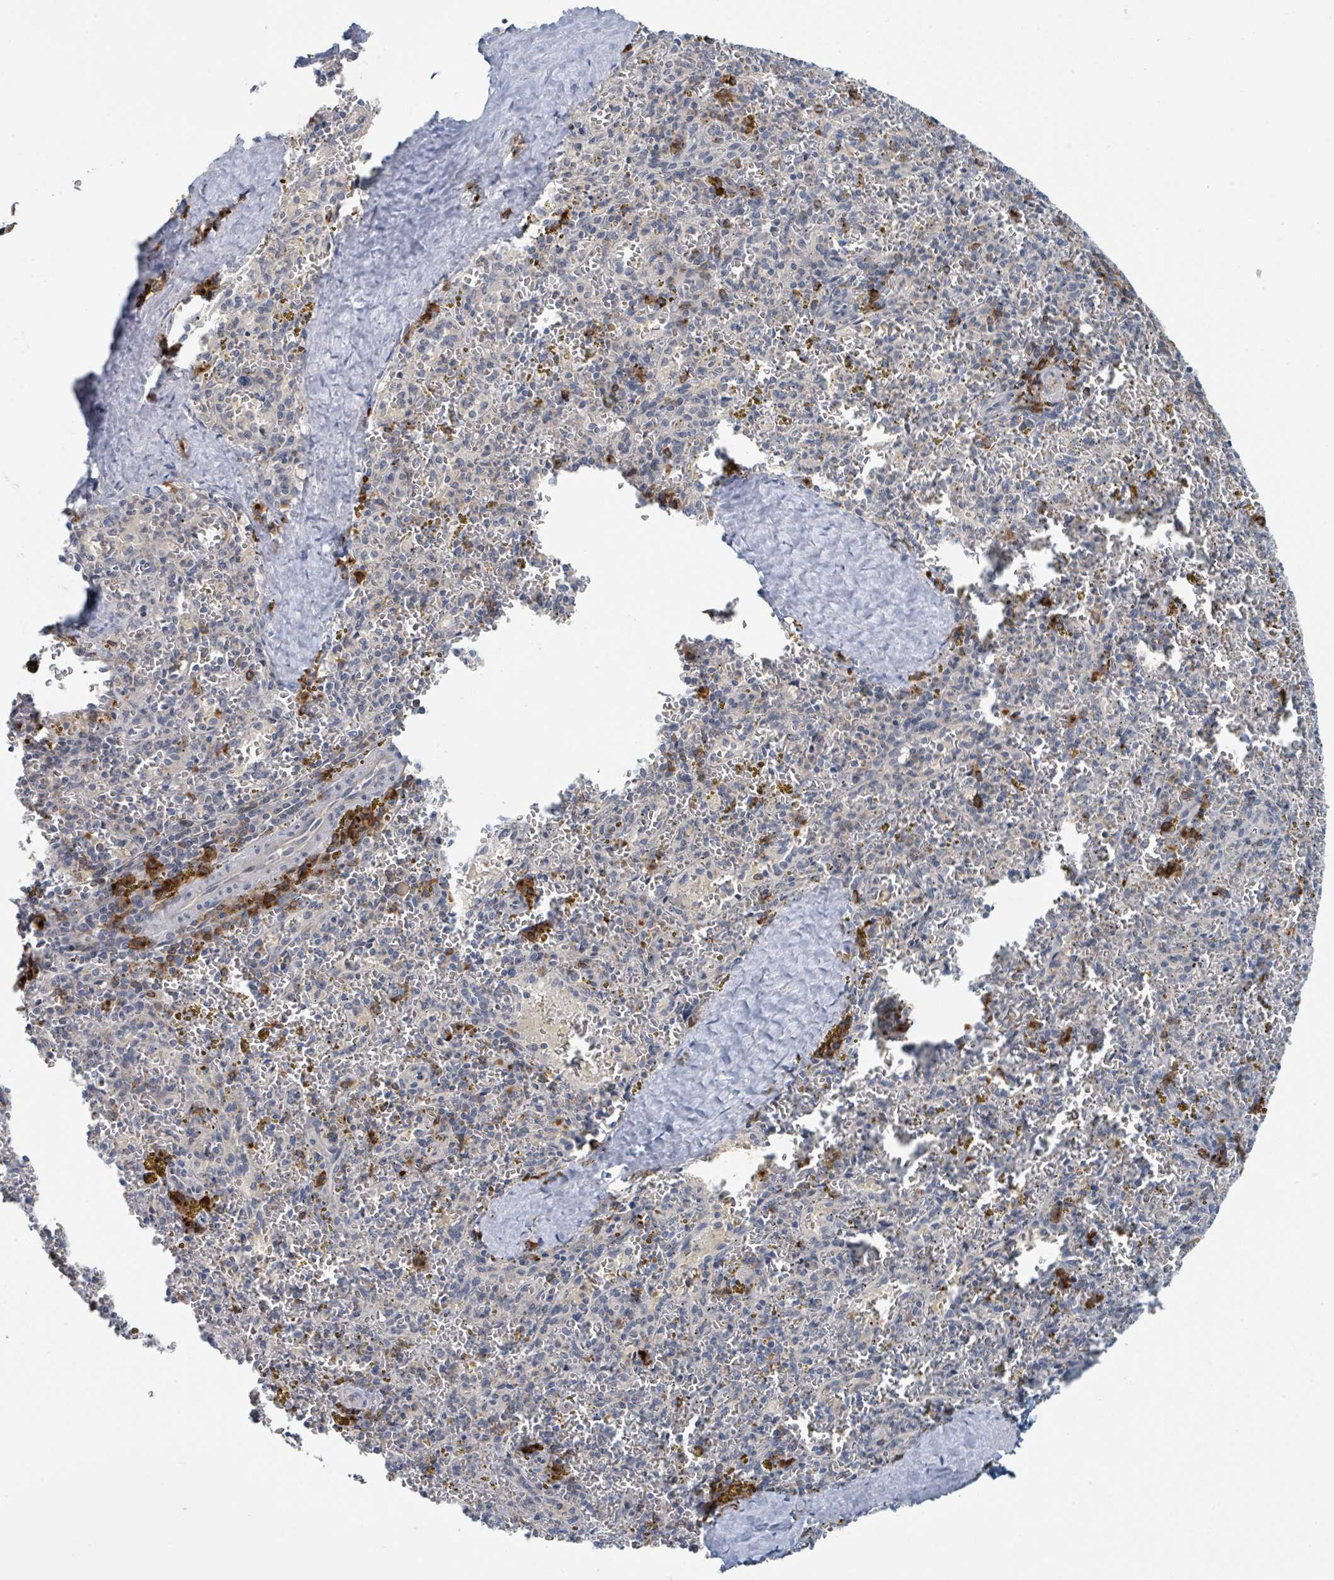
{"staining": {"intensity": "moderate", "quantity": "<25%", "location": "cytoplasmic/membranous"}, "tissue": "spleen", "cell_type": "Cells in red pulp", "image_type": "normal", "snomed": [{"axis": "morphology", "description": "Normal tissue, NOS"}, {"axis": "topography", "description": "Spleen"}], "caption": "The image exhibits immunohistochemical staining of normal spleen. There is moderate cytoplasmic/membranous expression is present in about <25% of cells in red pulp.", "gene": "ANKRD55", "patient": {"sex": "male", "age": 57}}